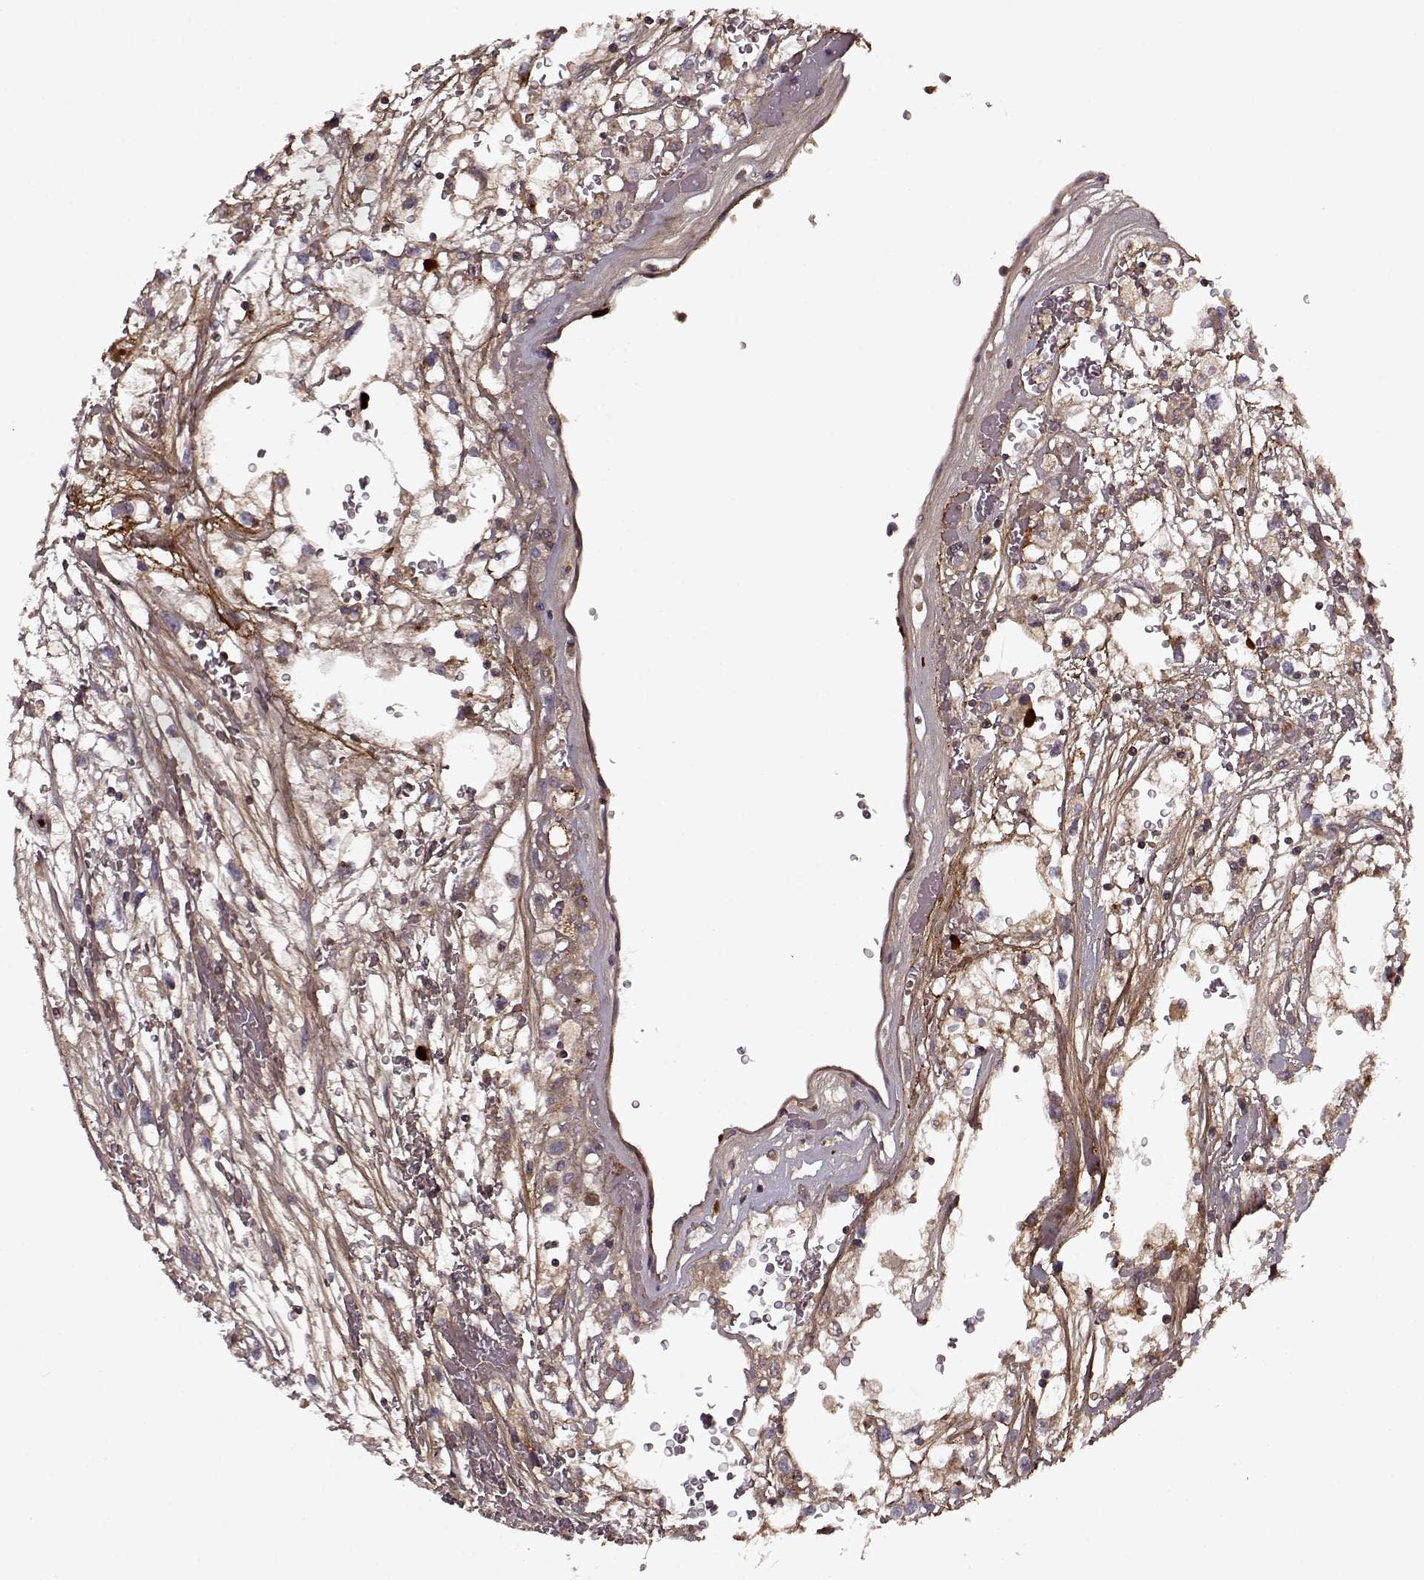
{"staining": {"intensity": "weak", "quantity": ">75%", "location": "cytoplasmic/membranous"}, "tissue": "renal cancer", "cell_type": "Tumor cells", "image_type": "cancer", "snomed": [{"axis": "morphology", "description": "Adenocarcinoma, NOS"}, {"axis": "topography", "description": "Kidney"}], "caption": "Renal cancer (adenocarcinoma) was stained to show a protein in brown. There is low levels of weak cytoplasmic/membranous staining in approximately >75% of tumor cells. The staining was performed using DAB (3,3'-diaminobenzidine) to visualize the protein expression in brown, while the nuclei were stained in blue with hematoxylin (Magnification: 20x).", "gene": "IFRD2", "patient": {"sex": "male", "age": 59}}